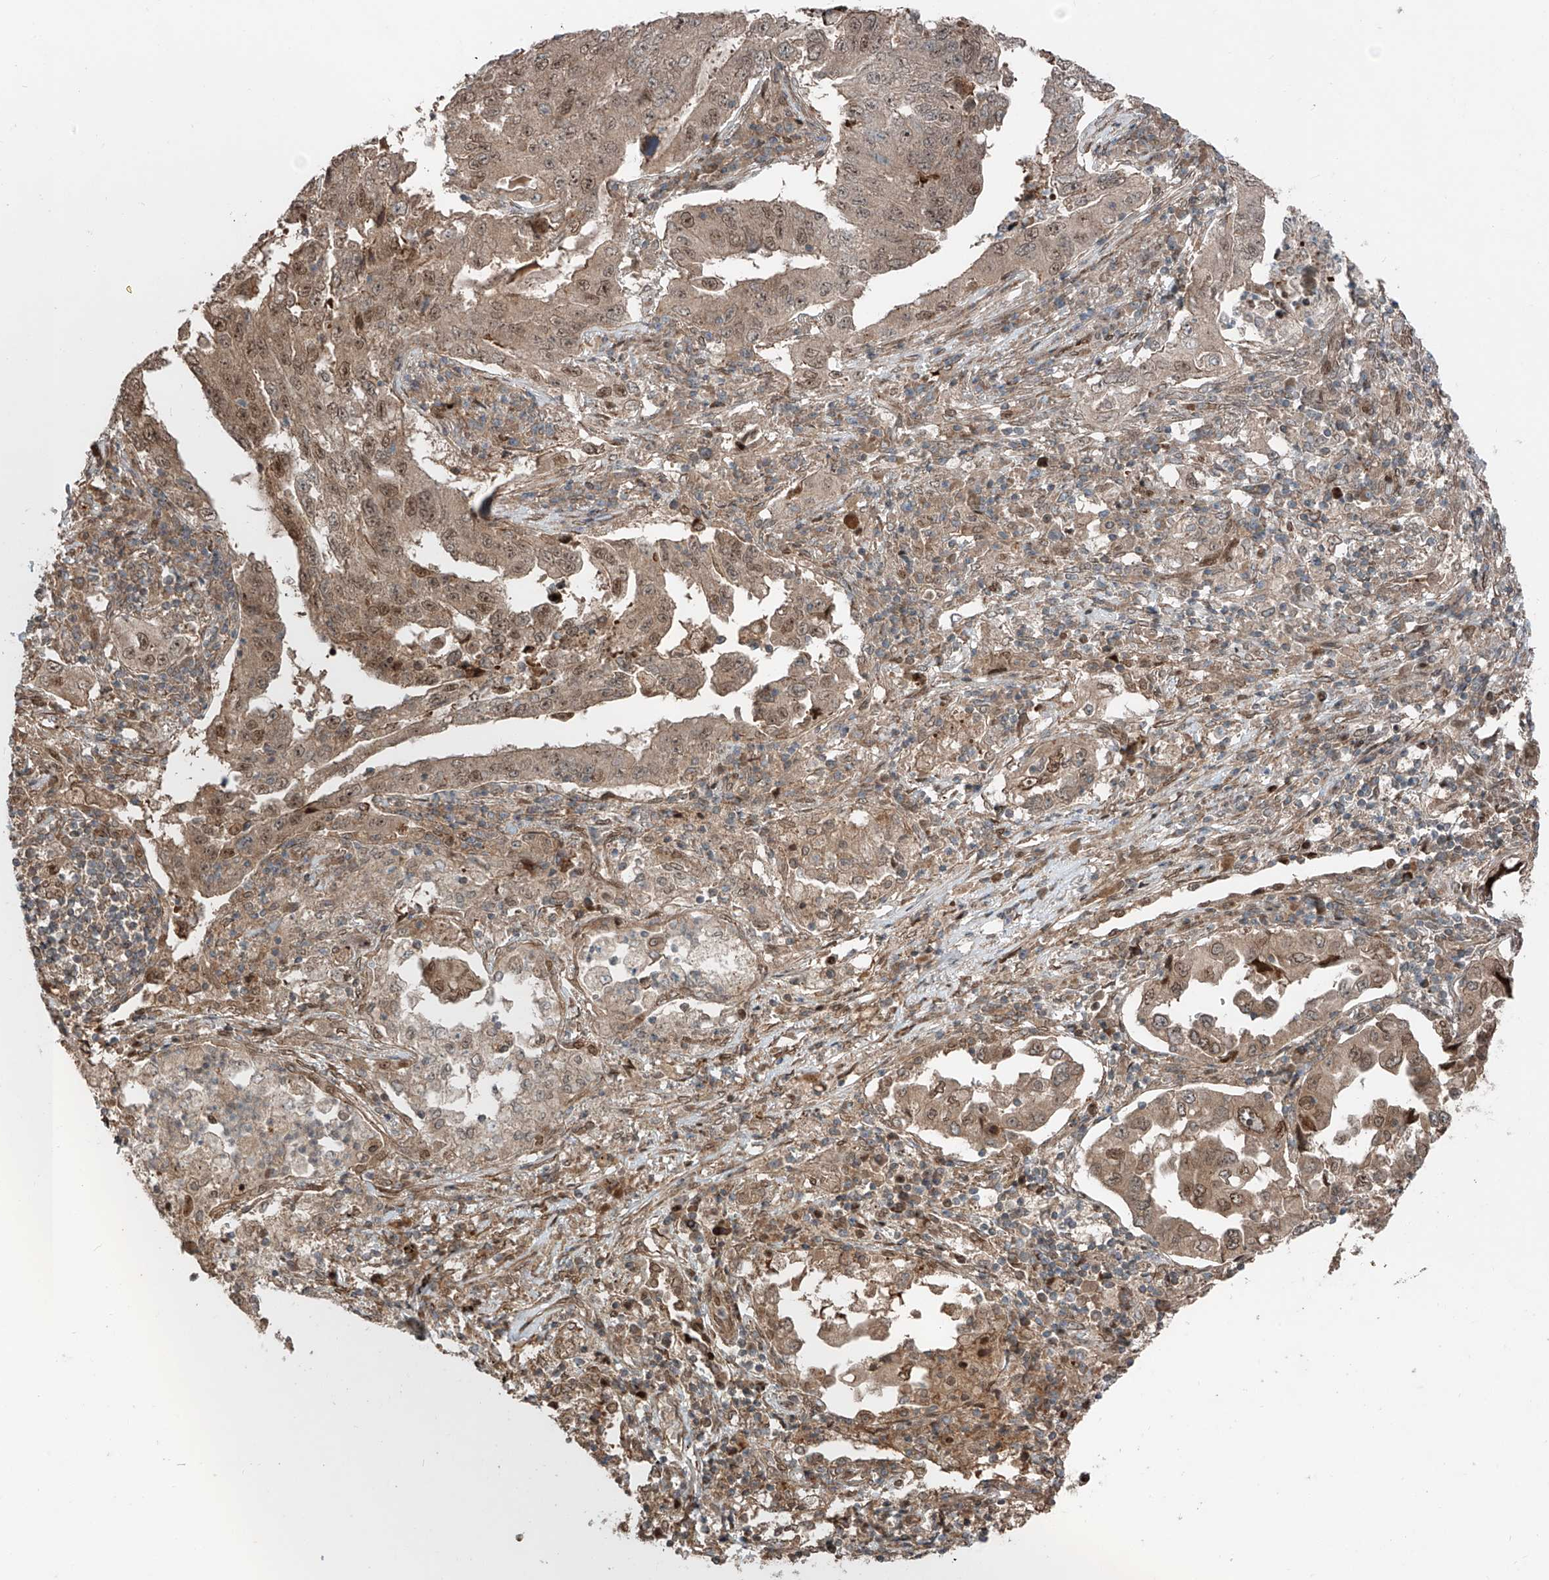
{"staining": {"intensity": "moderate", "quantity": ">75%", "location": "cytoplasmic/membranous,nuclear"}, "tissue": "lung cancer", "cell_type": "Tumor cells", "image_type": "cancer", "snomed": [{"axis": "morphology", "description": "Adenocarcinoma, NOS"}, {"axis": "topography", "description": "Lung"}], "caption": "Human lung cancer (adenocarcinoma) stained with a protein marker reveals moderate staining in tumor cells.", "gene": "CEP162", "patient": {"sex": "female", "age": 51}}